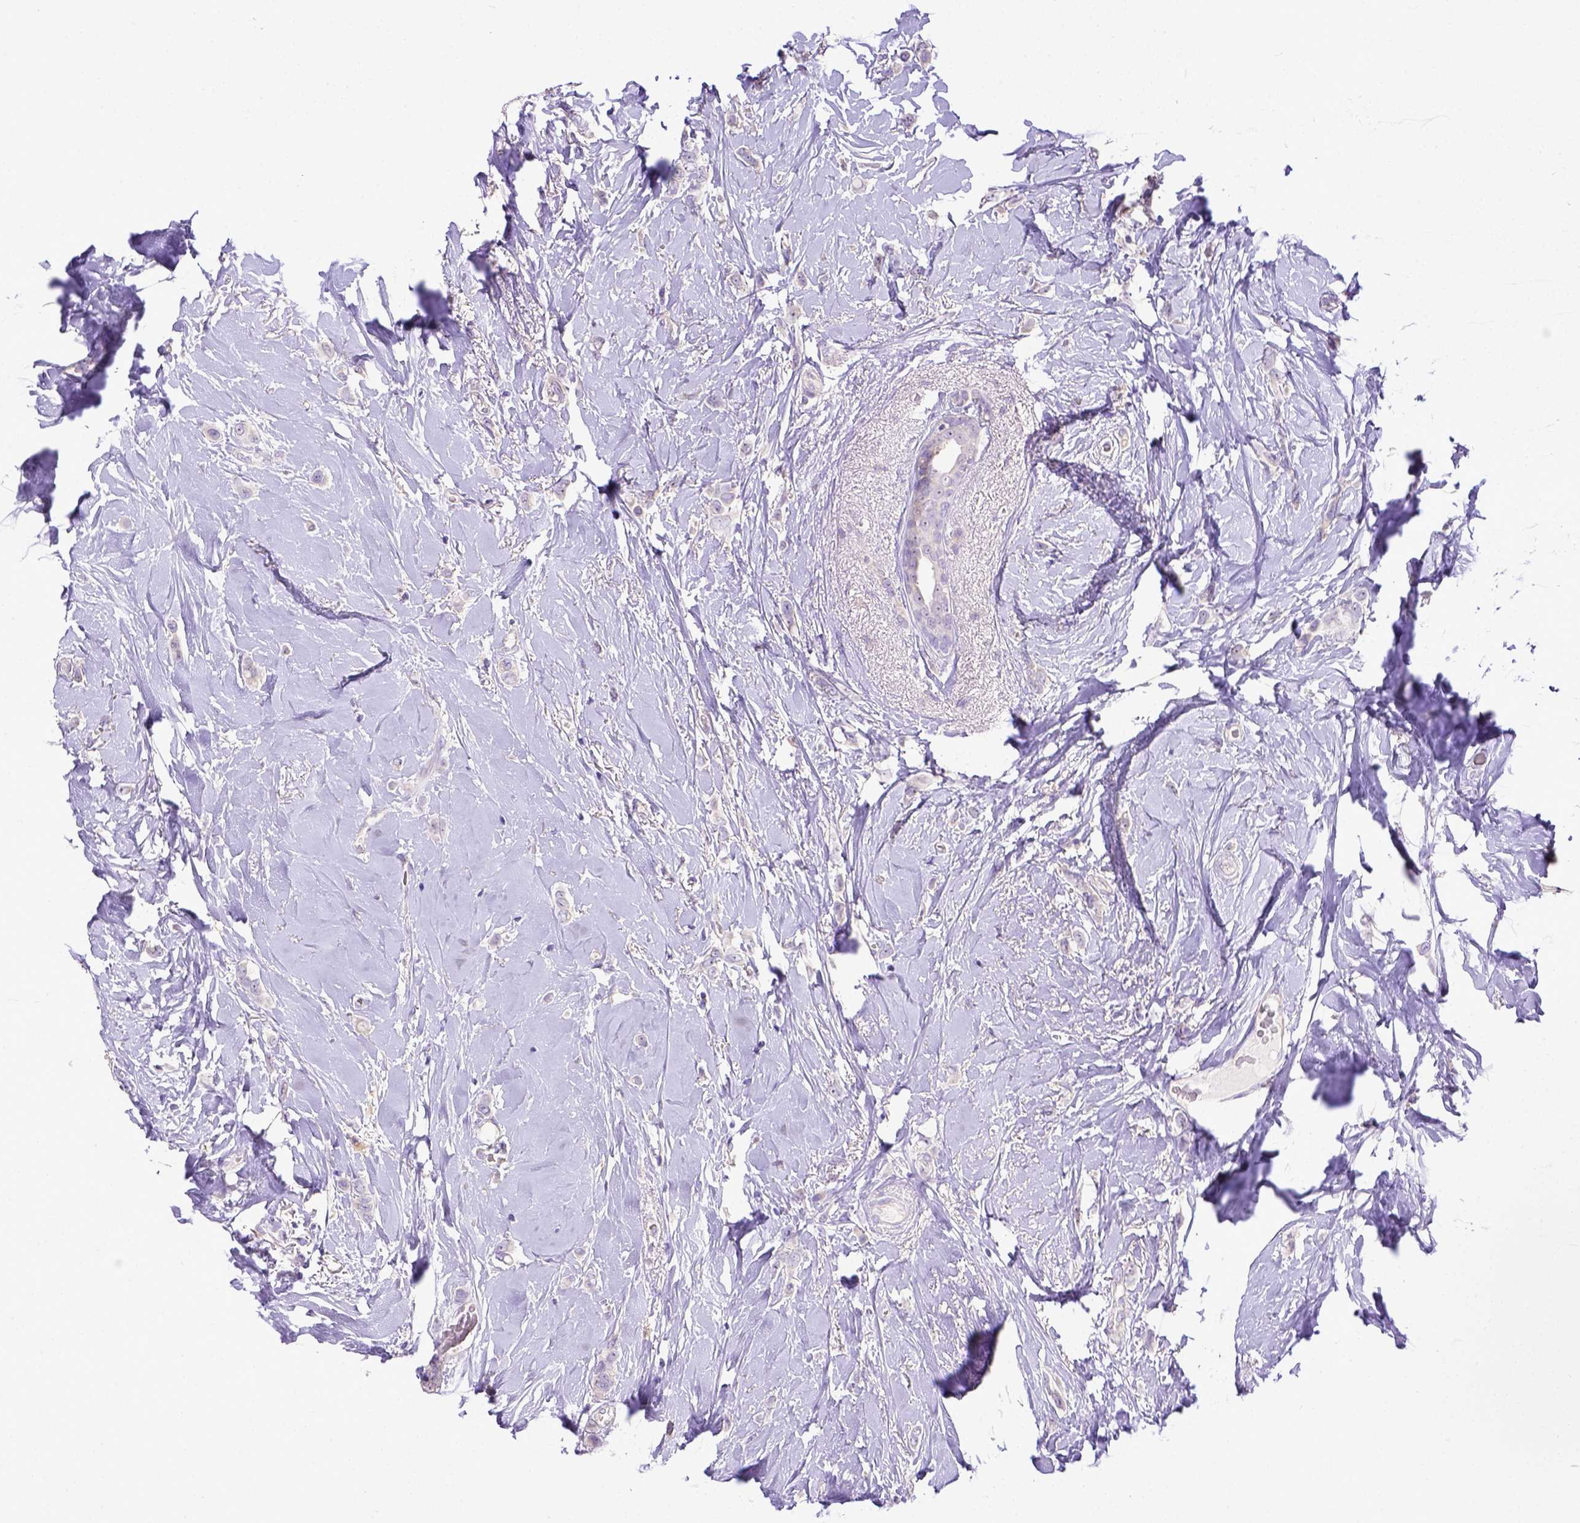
{"staining": {"intensity": "negative", "quantity": "none", "location": "none"}, "tissue": "breast cancer", "cell_type": "Tumor cells", "image_type": "cancer", "snomed": [{"axis": "morphology", "description": "Lobular carcinoma"}, {"axis": "topography", "description": "Breast"}], "caption": "This histopathology image is of breast cancer (lobular carcinoma) stained with IHC to label a protein in brown with the nuclei are counter-stained blue. There is no staining in tumor cells.", "gene": "CD40", "patient": {"sex": "female", "age": 66}}